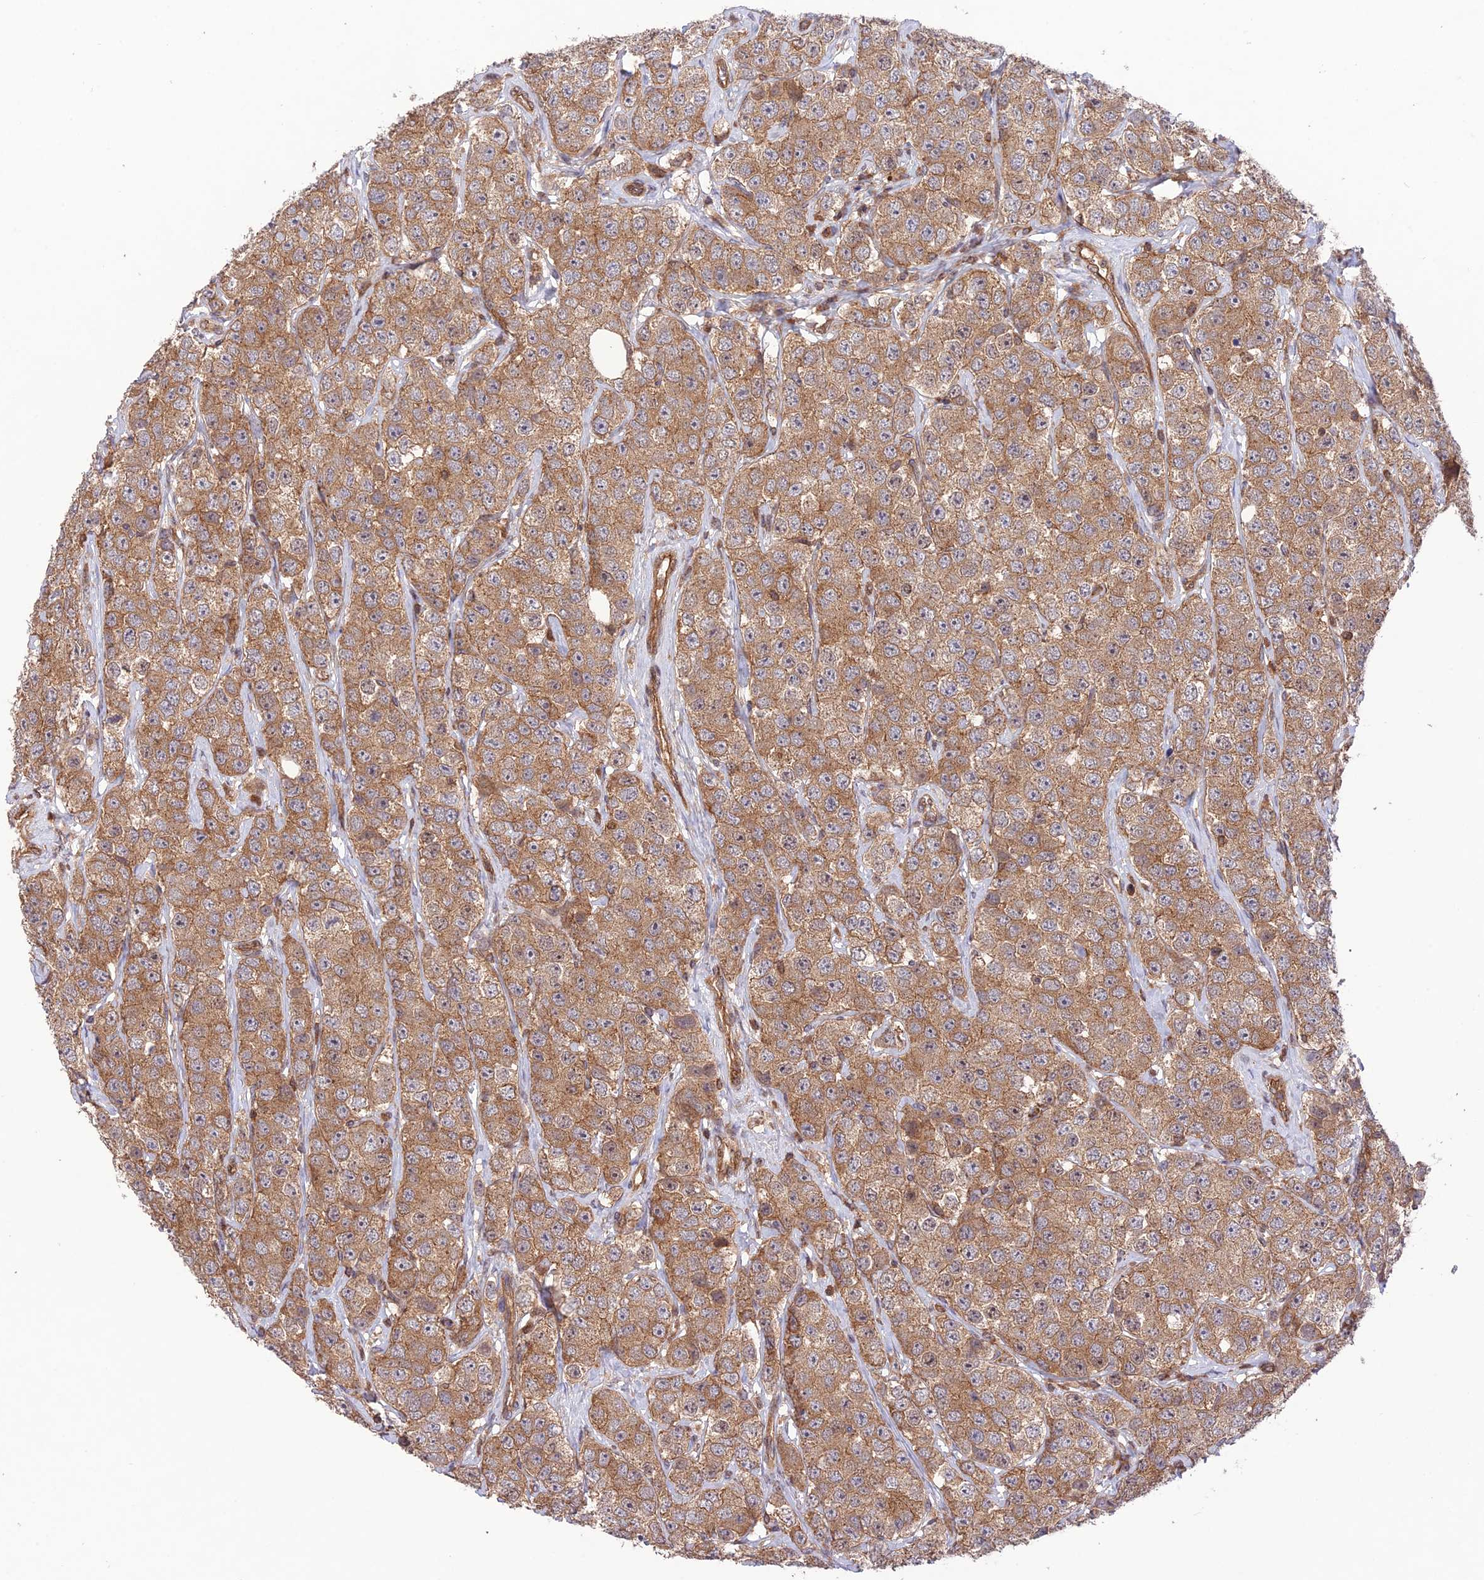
{"staining": {"intensity": "moderate", "quantity": ">75%", "location": "cytoplasmic/membranous"}, "tissue": "testis cancer", "cell_type": "Tumor cells", "image_type": "cancer", "snomed": [{"axis": "morphology", "description": "Seminoma, NOS"}, {"axis": "topography", "description": "Testis"}], "caption": "Human testis cancer stained with a protein marker reveals moderate staining in tumor cells.", "gene": "FCHSD1", "patient": {"sex": "male", "age": 28}}